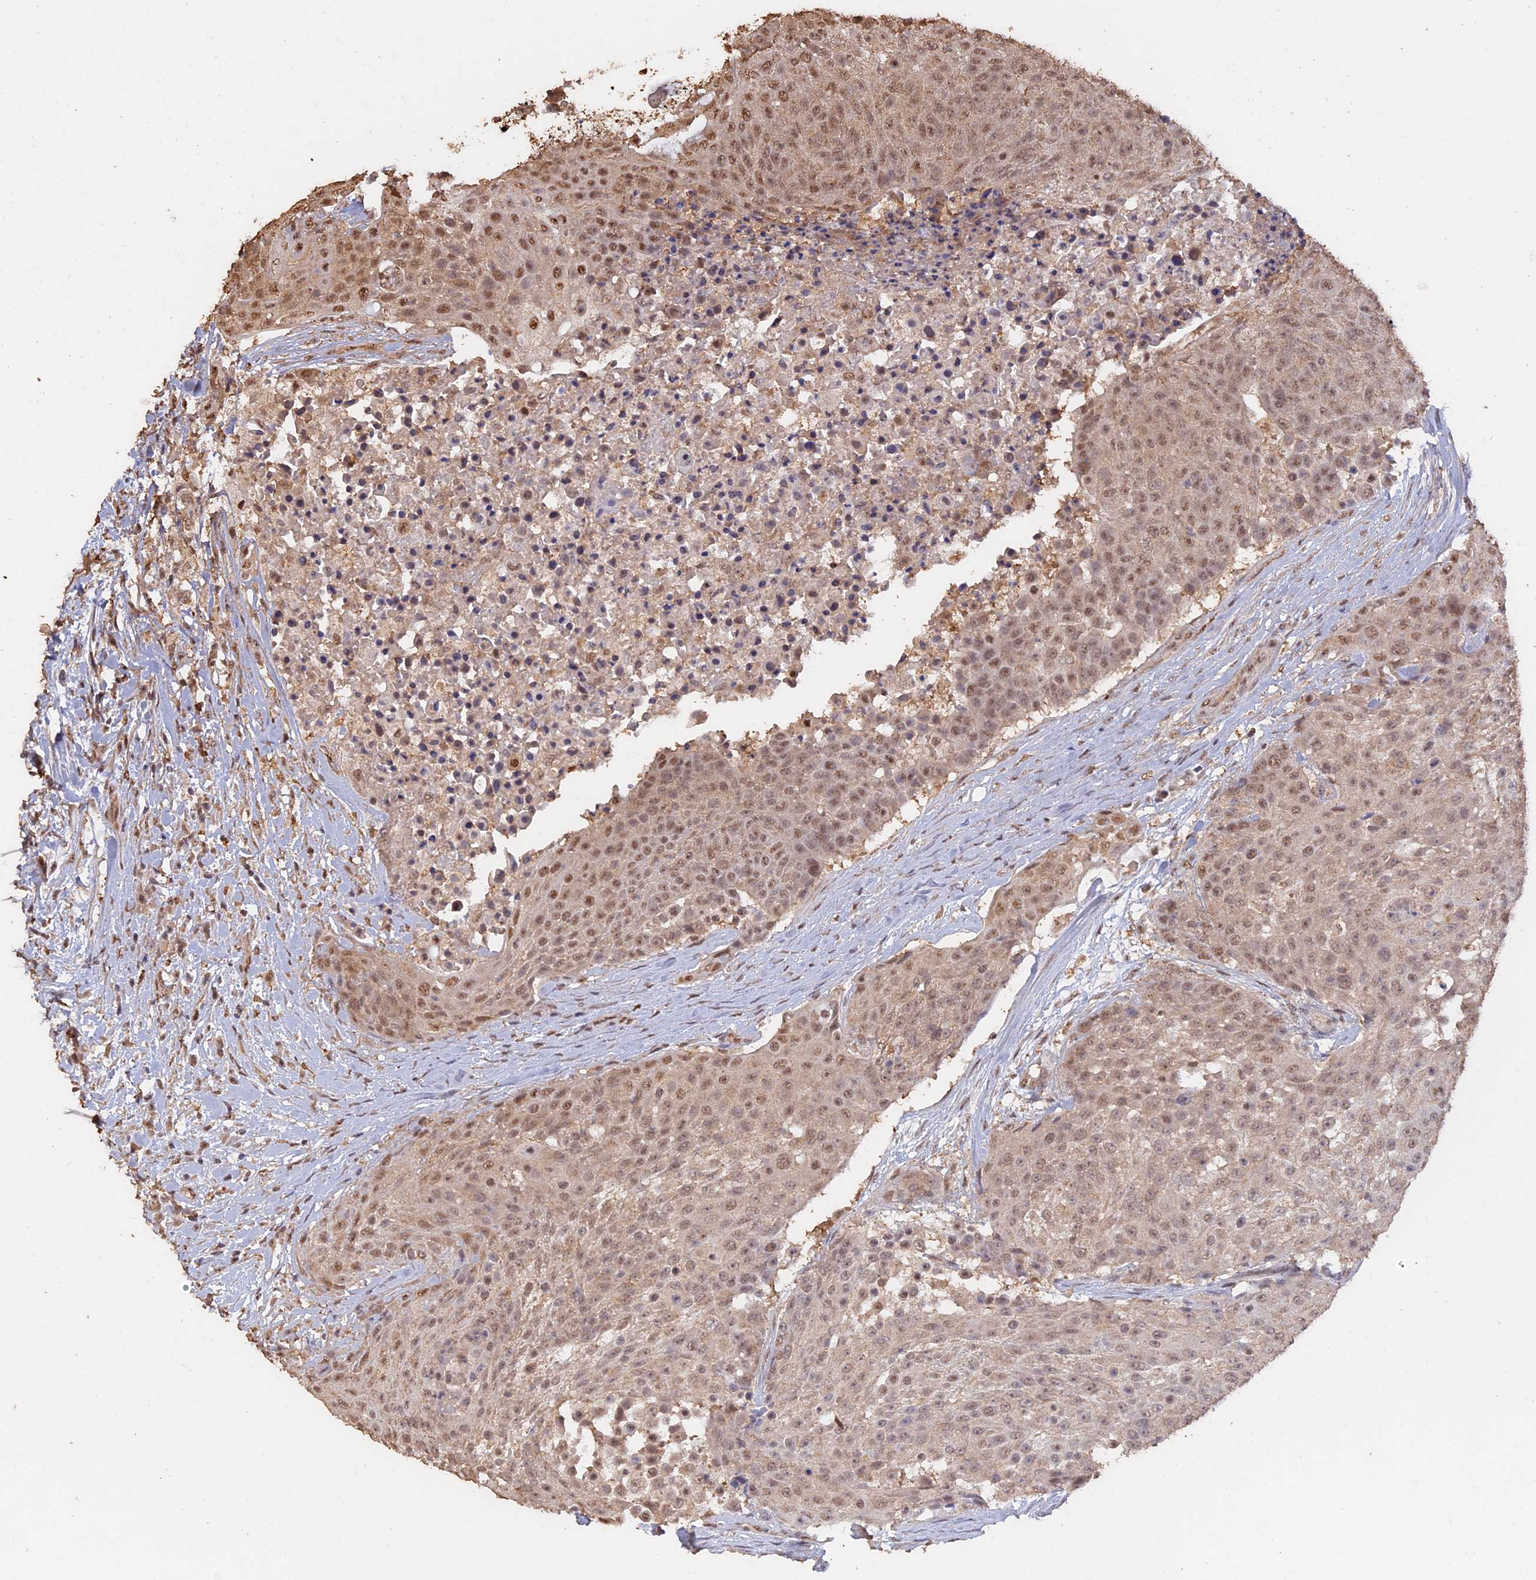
{"staining": {"intensity": "moderate", "quantity": ">75%", "location": "nuclear"}, "tissue": "urothelial cancer", "cell_type": "Tumor cells", "image_type": "cancer", "snomed": [{"axis": "morphology", "description": "Urothelial carcinoma, High grade"}, {"axis": "topography", "description": "Urinary bladder"}], "caption": "A micrograph of human high-grade urothelial carcinoma stained for a protein demonstrates moderate nuclear brown staining in tumor cells.", "gene": "PSMC6", "patient": {"sex": "female", "age": 63}}